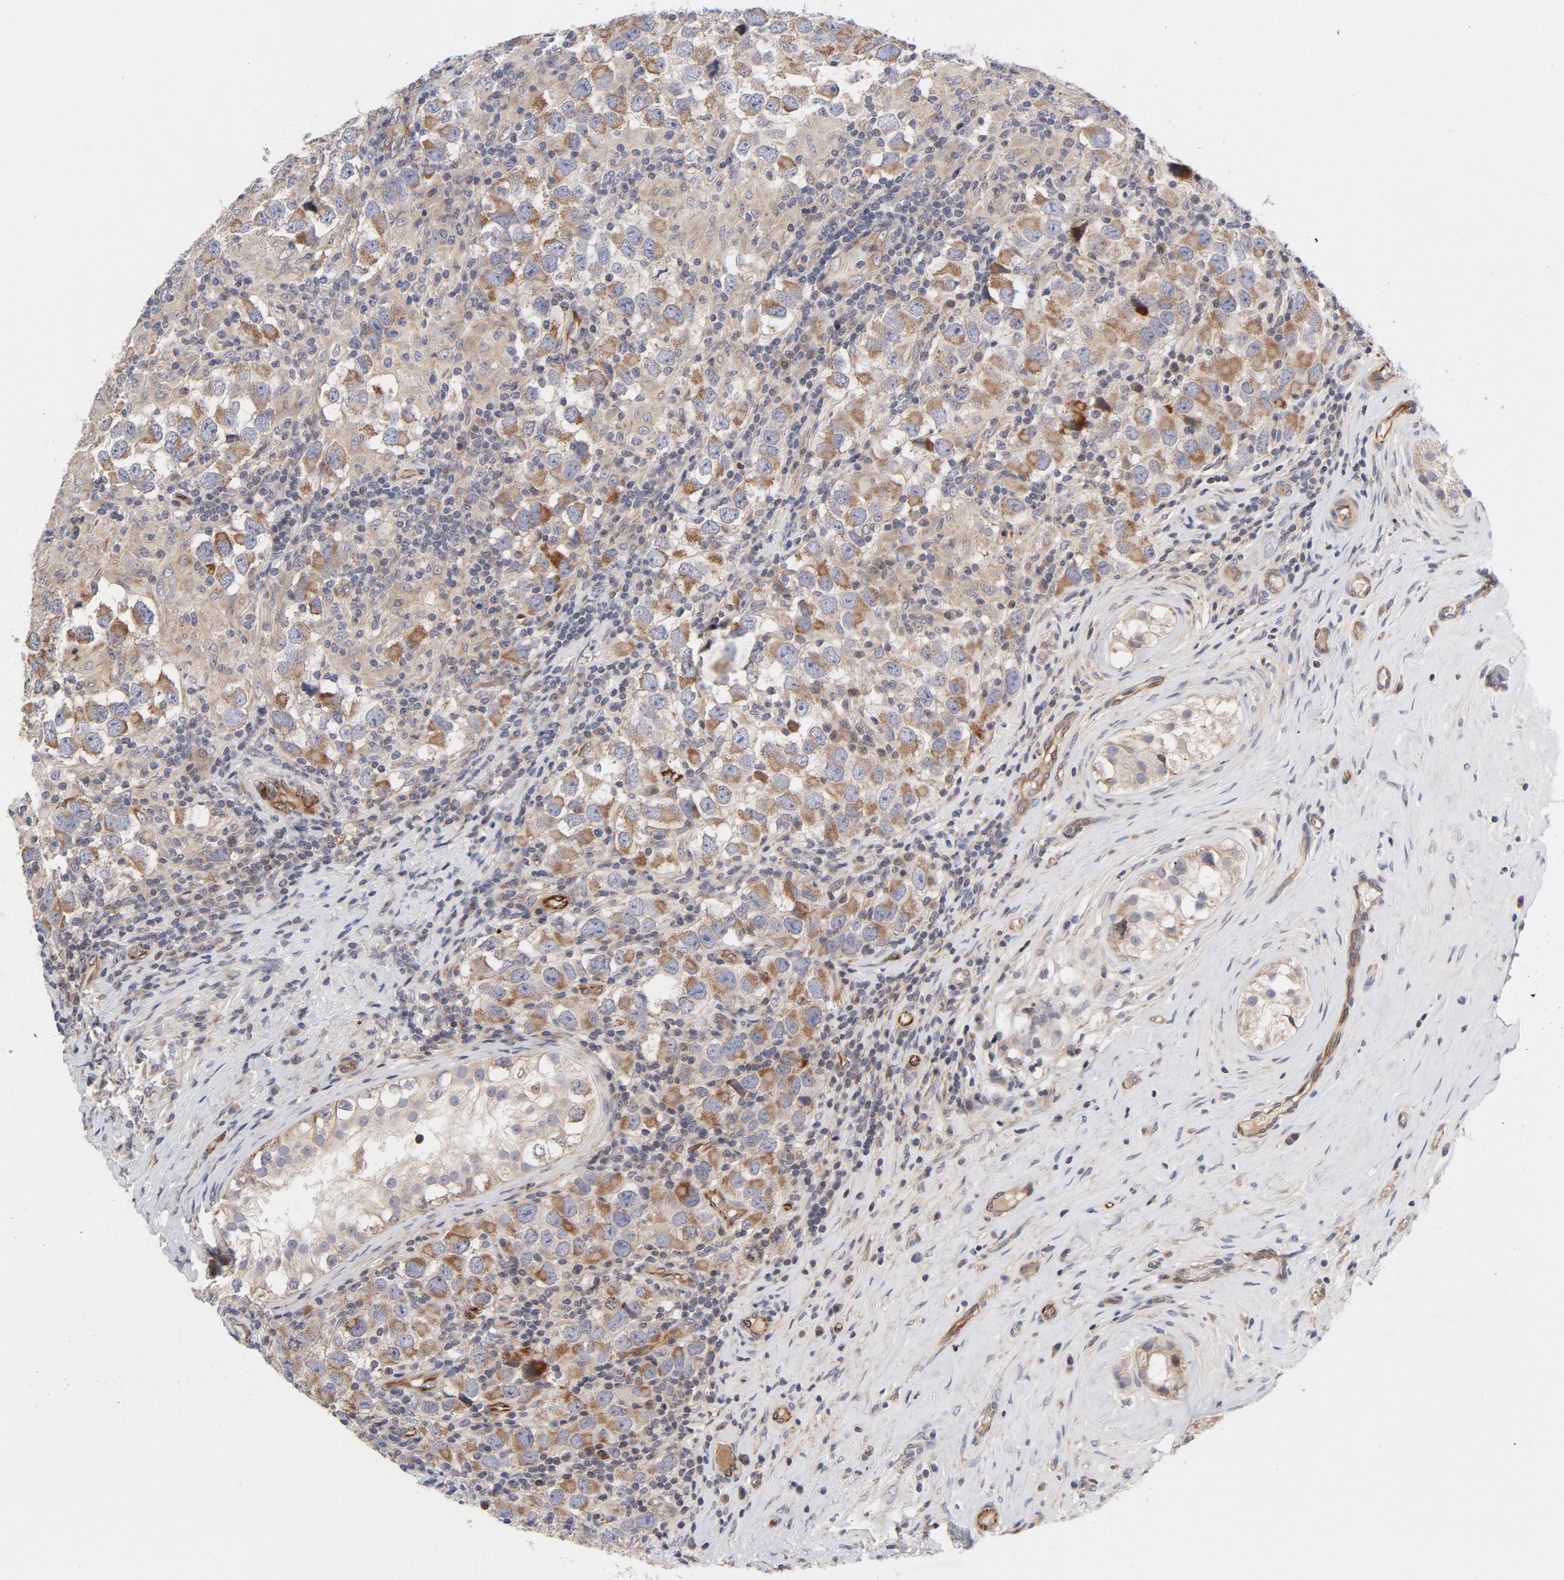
{"staining": {"intensity": "moderate", "quantity": ">75%", "location": "cytoplasmic/membranous"}, "tissue": "testis cancer", "cell_type": "Tumor cells", "image_type": "cancer", "snomed": [{"axis": "morphology", "description": "Carcinoma, Embryonal, NOS"}, {"axis": "topography", "description": "Testis"}], "caption": "This micrograph reveals IHC staining of embryonal carcinoma (testis), with medium moderate cytoplasmic/membranous positivity in about >75% of tumor cells.", "gene": "DNAAF2", "patient": {"sex": "male", "age": 21}}